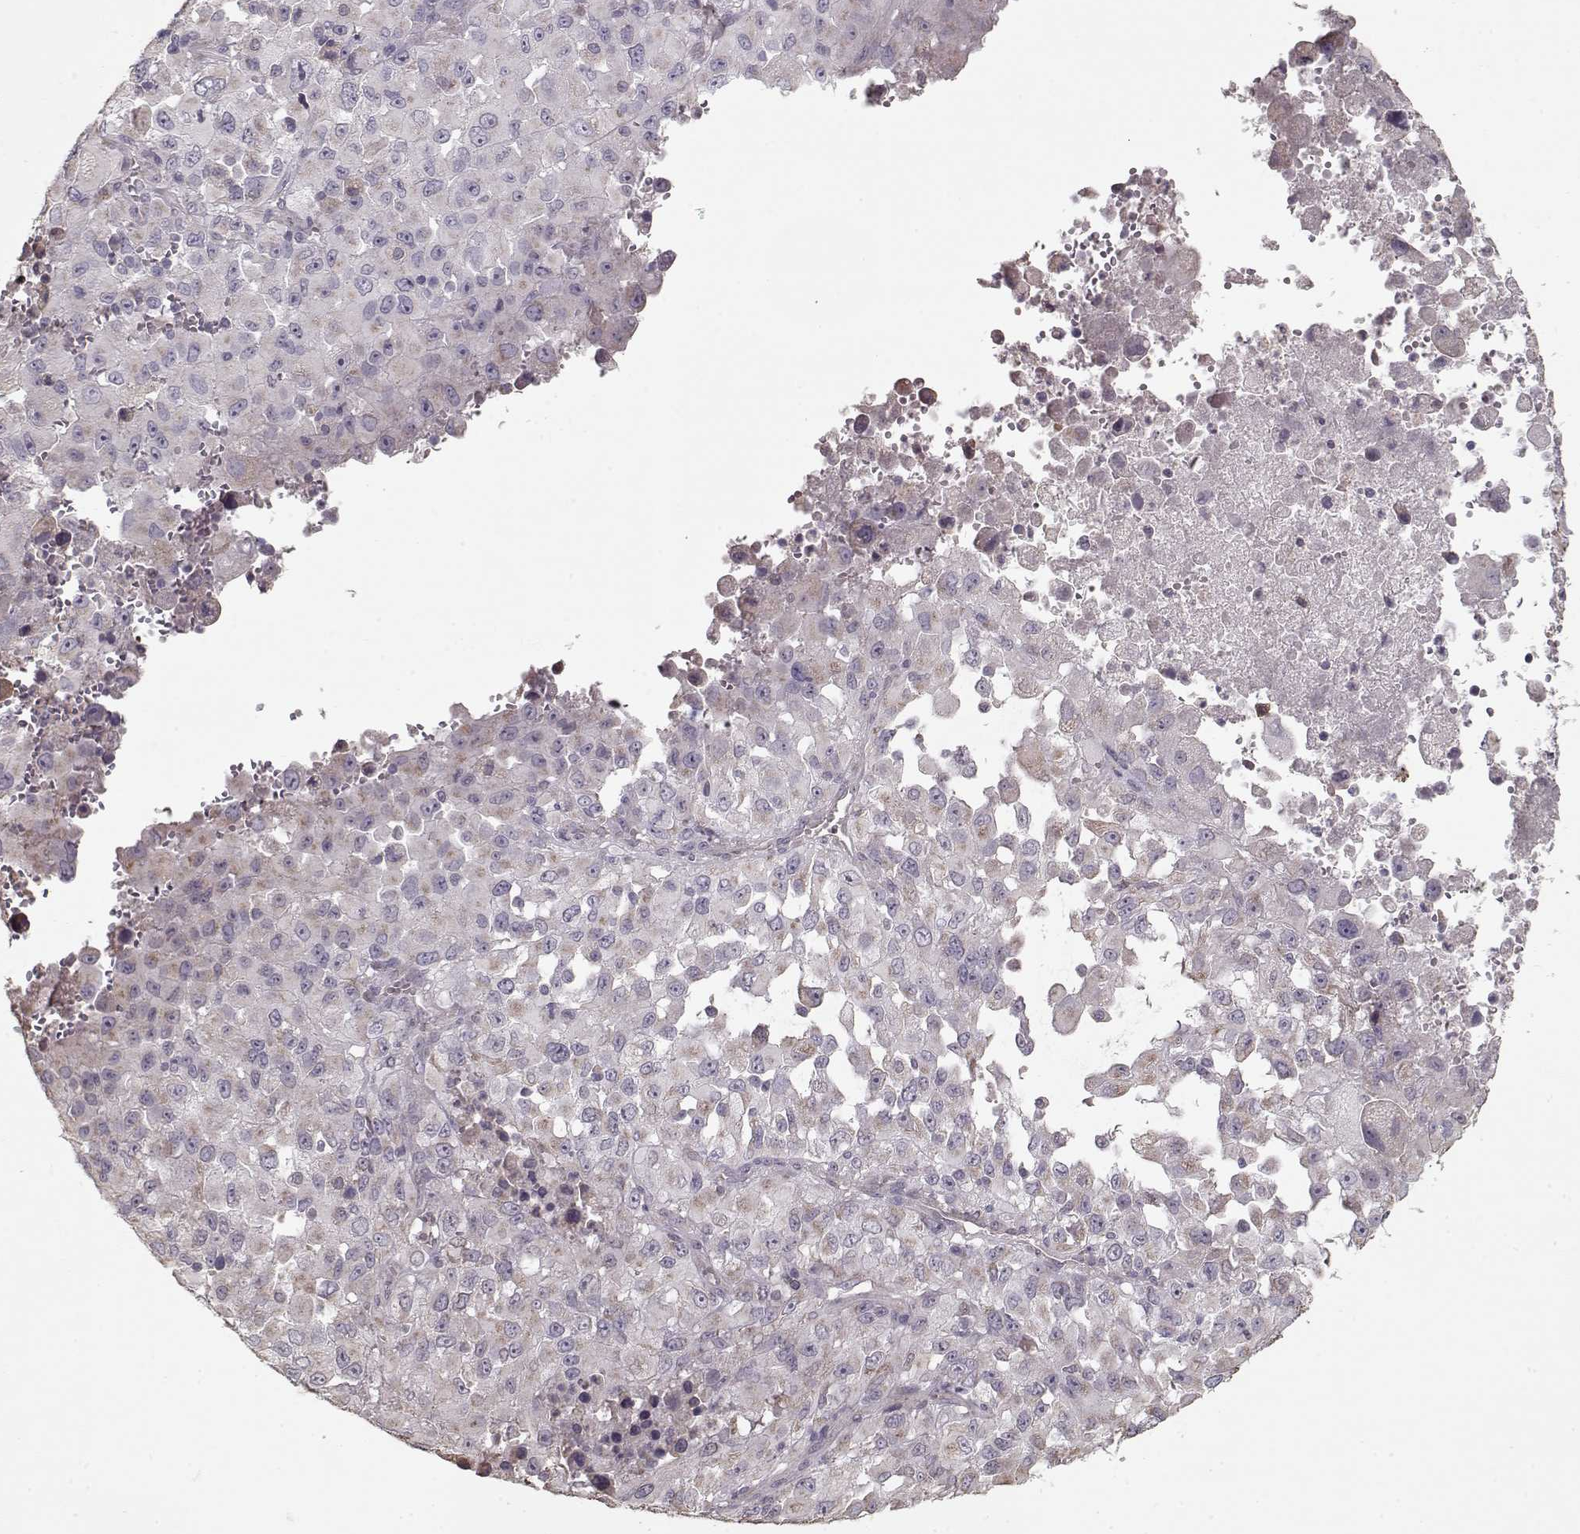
{"staining": {"intensity": "negative", "quantity": "none", "location": "none"}, "tissue": "melanoma", "cell_type": "Tumor cells", "image_type": "cancer", "snomed": [{"axis": "morphology", "description": "Malignant melanoma, Metastatic site"}, {"axis": "topography", "description": "Soft tissue"}], "caption": "IHC image of neoplastic tissue: human melanoma stained with DAB (3,3'-diaminobenzidine) reveals no significant protein expression in tumor cells.", "gene": "LAMA2", "patient": {"sex": "male", "age": 50}}